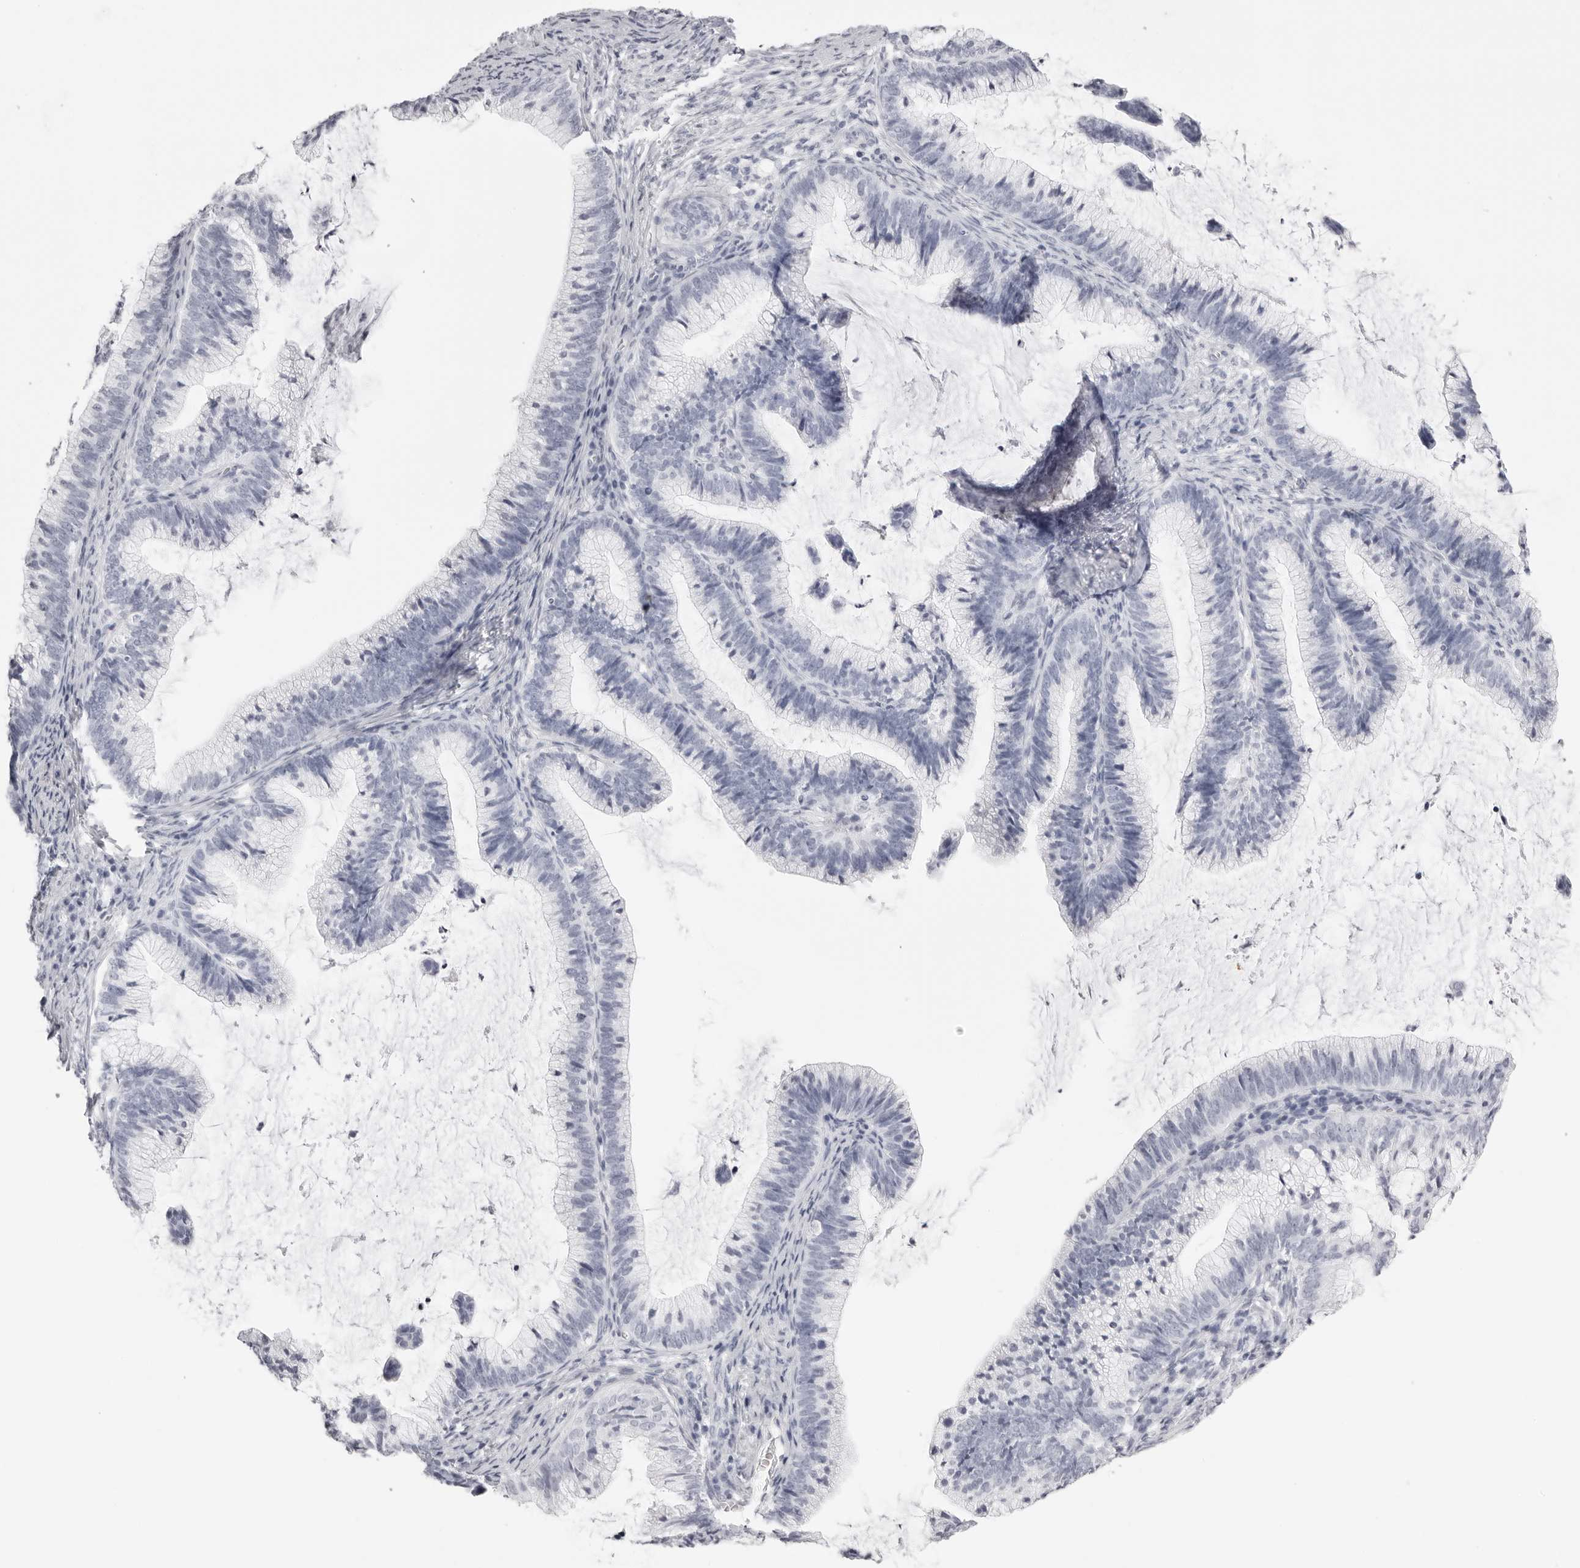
{"staining": {"intensity": "negative", "quantity": "none", "location": "none"}, "tissue": "cervical cancer", "cell_type": "Tumor cells", "image_type": "cancer", "snomed": [{"axis": "morphology", "description": "Adenocarcinoma, NOS"}, {"axis": "topography", "description": "Cervix"}], "caption": "This is an IHC micrograph of human cervical adenocarcinoma. There is no expression in tumor cells.", "gene": "RHO", "patient": {"sex": "female", "age": 36}}